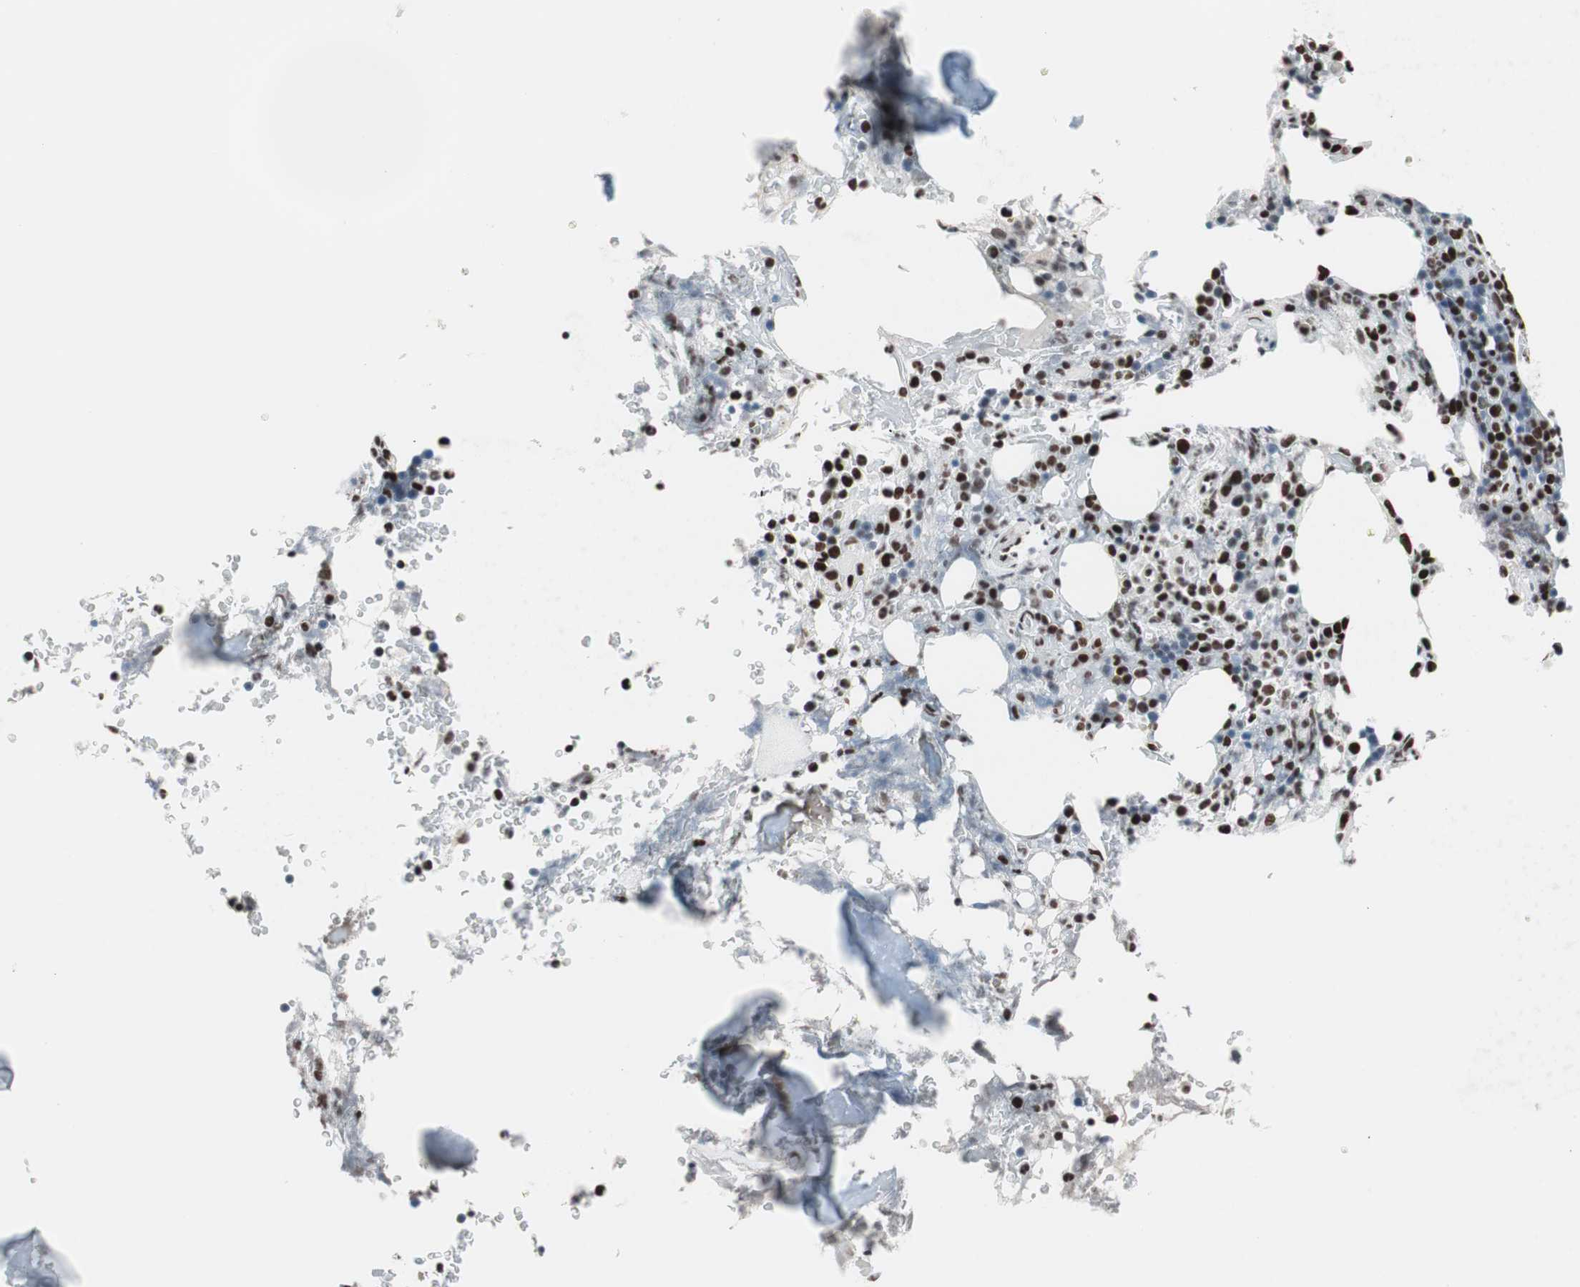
{"staining": {"intensity": "strong", "quantity": "25%-75%", "location": "nuclear"}, "tissue": "bone marrow", "cell_type": "Hematopoietic cells", "image_type": "normal", "snomed": [{"axis": "morphology", "description": "Normal tissue, NOS"}, {"axis": "topography", "description": "Bone marrow"}], "caption": "Immunohistochemistry (IHC) of unremarkable bone marrow exhibits high levels of strong nuclear expression in approximately 25%-75% of hematopoietic cells. The protein is shown in brown color, while the nuclei are stained blue.", "gene": "ARID1A", "patient": {"sex": "female", "age": 66}}